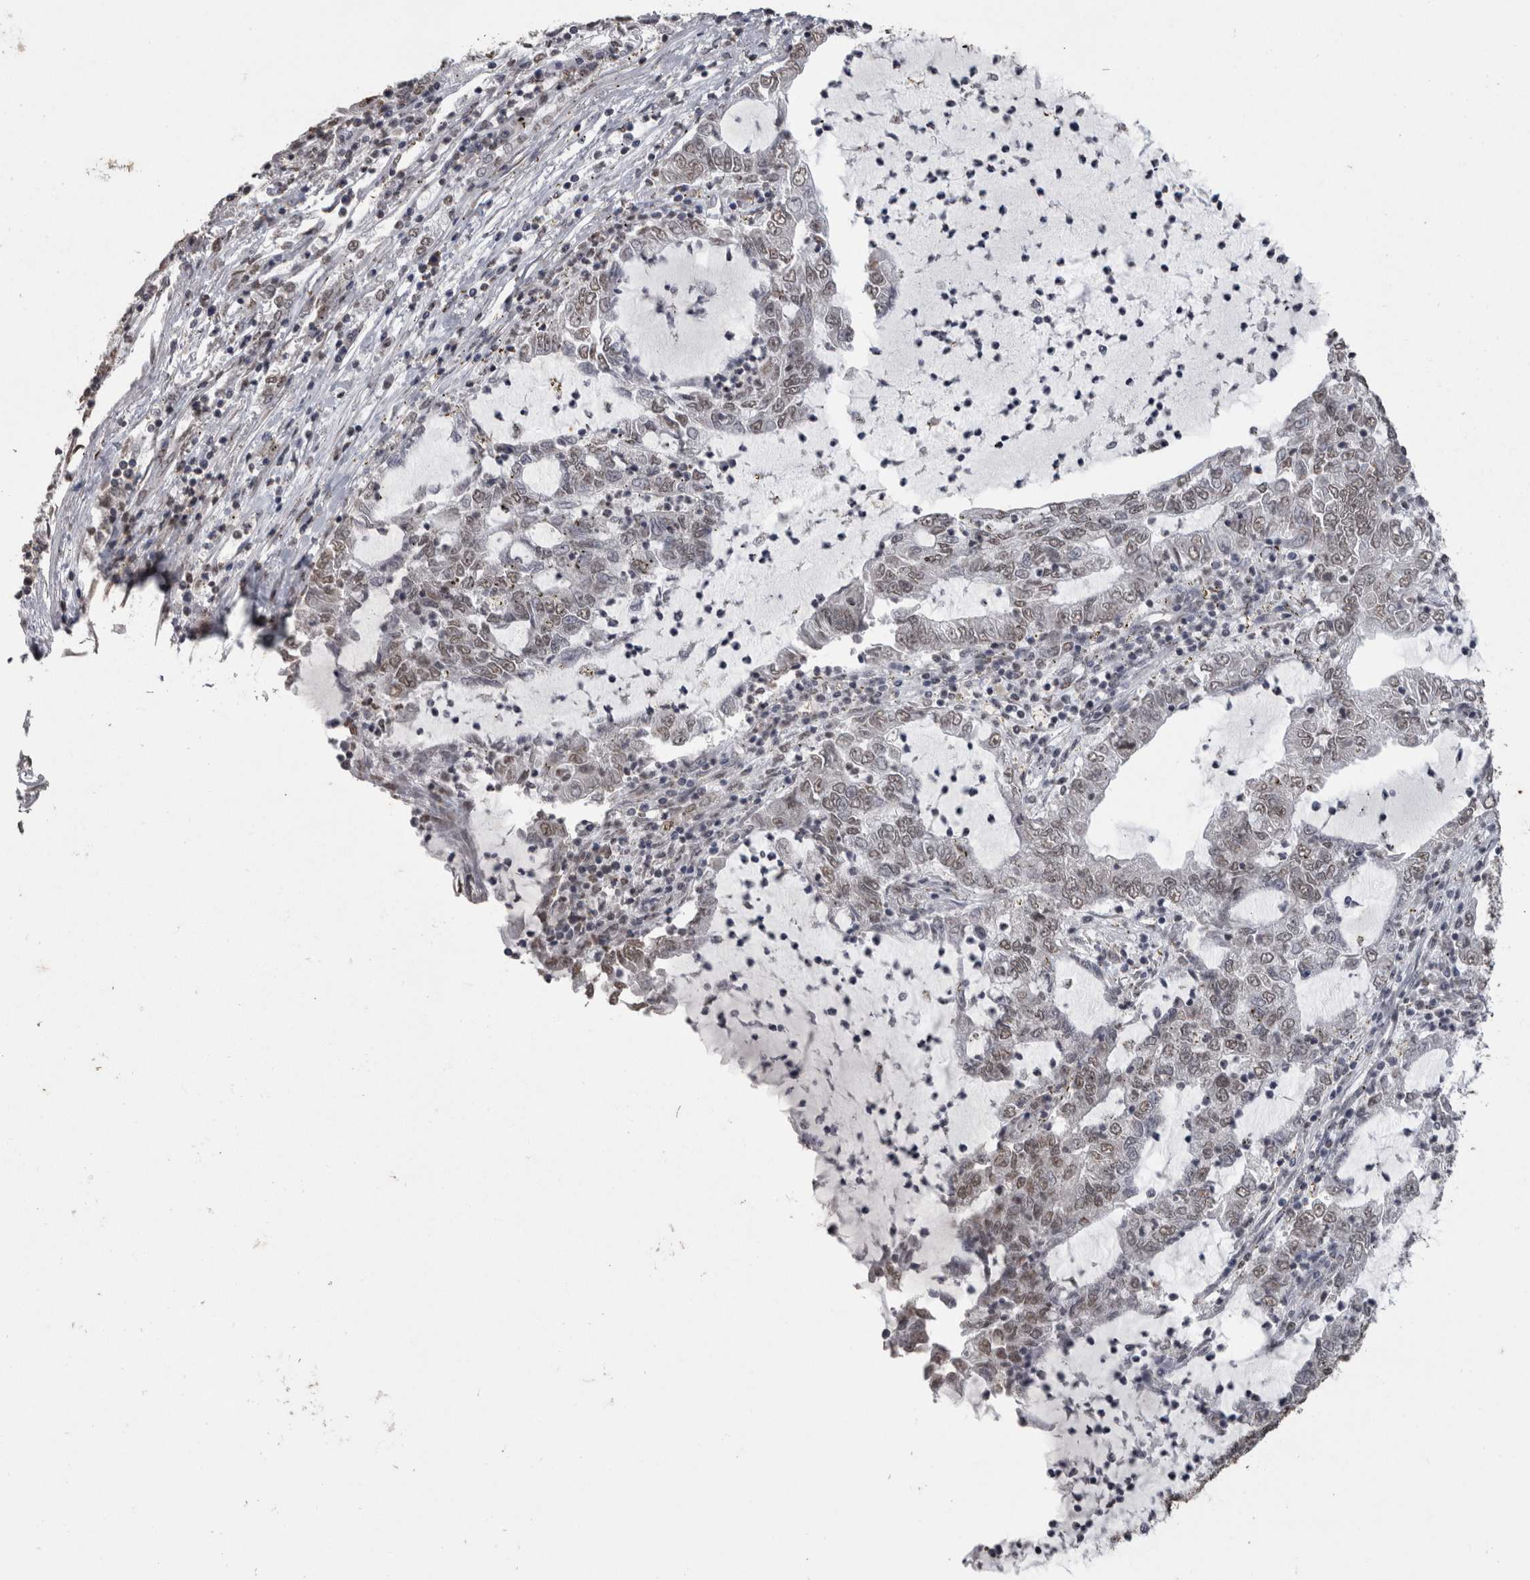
{"staining": {"intensity": "weak", "quantity": ">75%", "location": "nuclear"}, "tissue": "lung cancer", "cell_type": "Tumor cells", "image_type": "cancer", "snomed": [{"axis": "morphology", "description": "Adenocarcinoma, NOS"}, {"axis": "topography", "description": "Lung"}], "caption": "Tumor cells display low levels of weak nuclear expression in about >75% of cells in lung cancer (adenocarcinoma).", "gene": "SMAD7", "patient": {"sex": "female", "age": 51}}